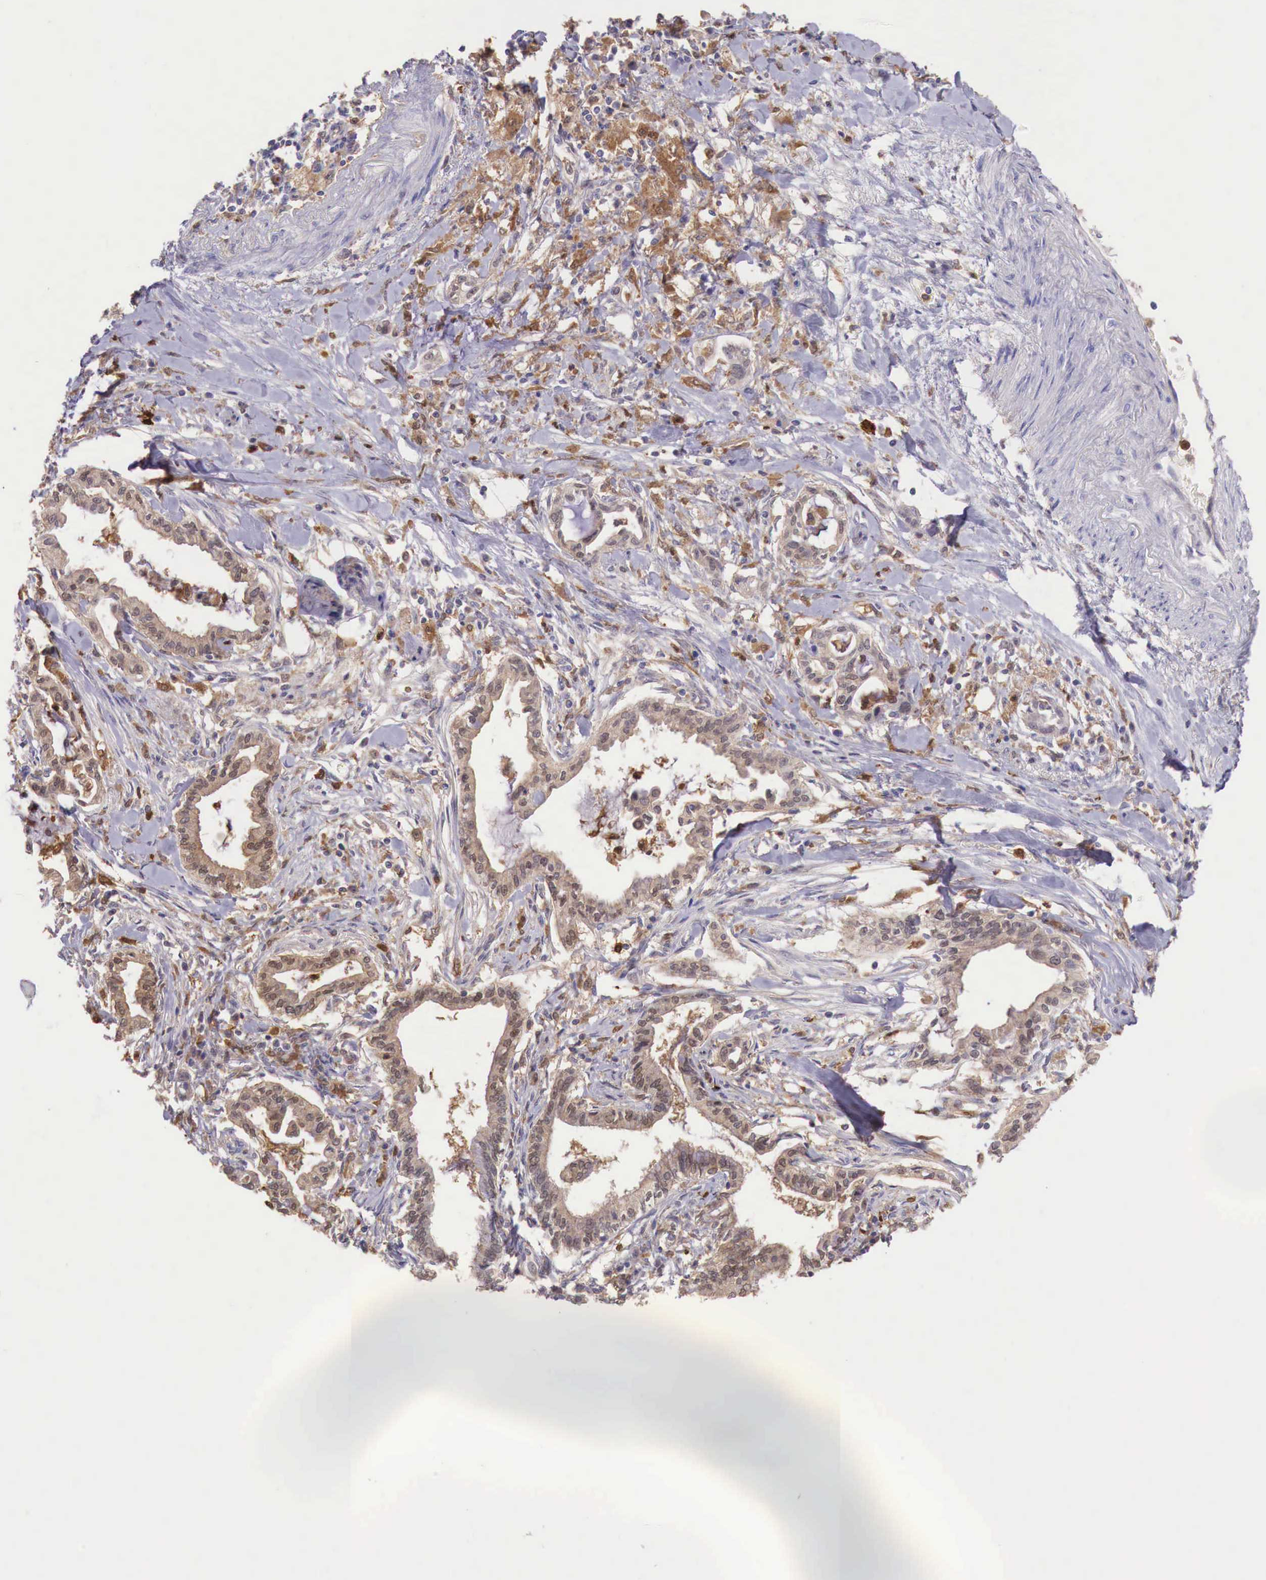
{"staining": {"intensity": "weak", "quantity": ">75%", "location": "cytoplasmic/membranous"}, "tissue": "pancreatic cancer", "cell_type": "Tumor cells", "image_type": "cancer", "snomed": [{"axis": "morphology", "description": "Adenocarcinoma, NOS"}, {"axis": "topography", "description": "Pancreas"}], "caption": "Human pancreatic cancer stained with a protein marker reveals weak staining in tumor cells.", "gene": "GAB2", "patient": {"sex": "female", "age": 64}}